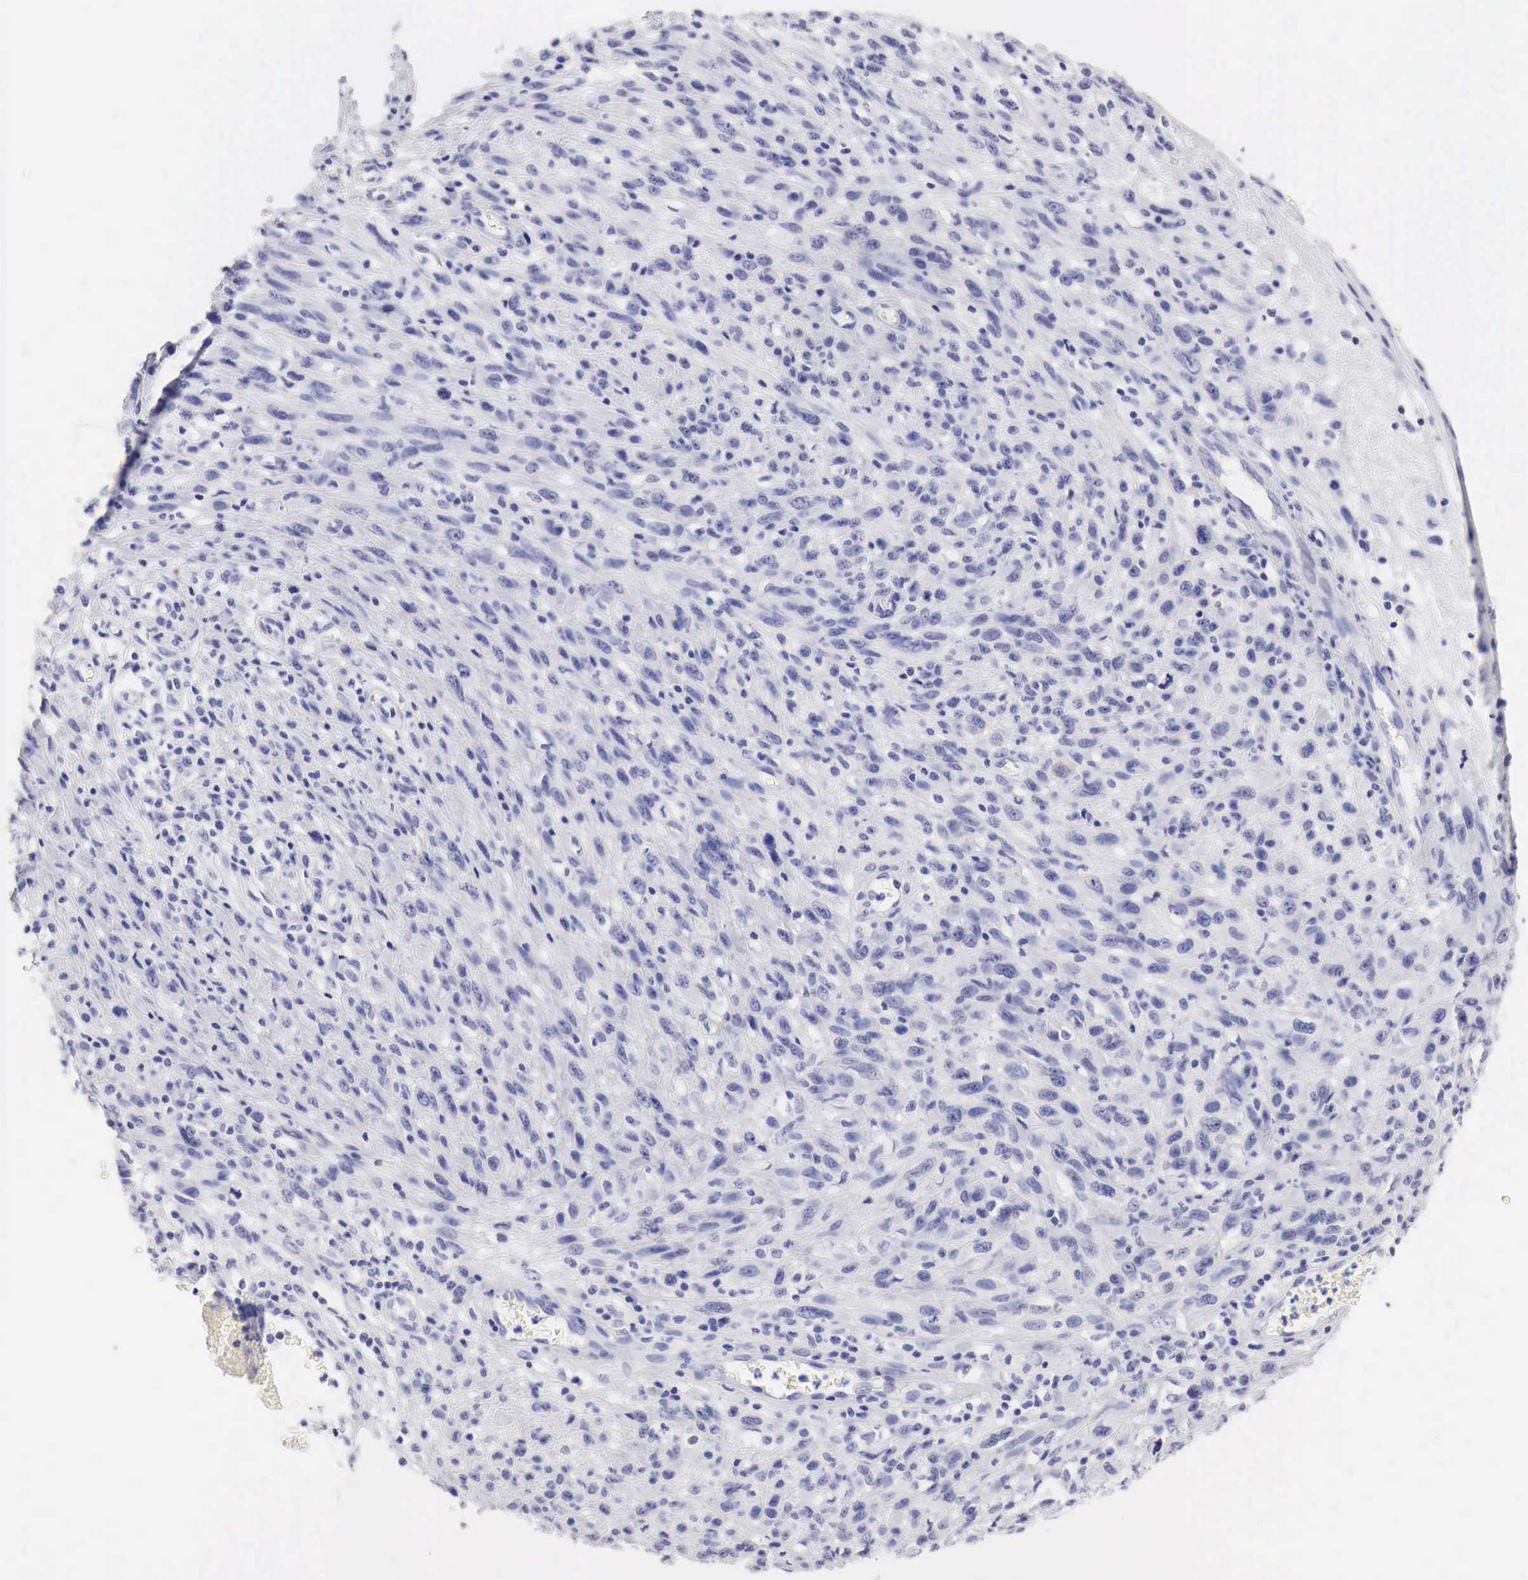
{"staining": {"intensity": "negative", "quantity": "none", "location": "none"}, "tissue": "melanoma", "cell_type": "Tumor cells", "image_type": "cancer", "snomed": [{"axis": "morphology", "description": "Malignant melanoma, NOS"}, {"axis": "topography", "description": "Skin"}], "caption": "The image displays no staining of tumor cells in malignant melanoma. (DAB immunohistochemistry (IHC), high magnification).", "gene": "TYR", "patient": {"sex": "male", "age": 51}}